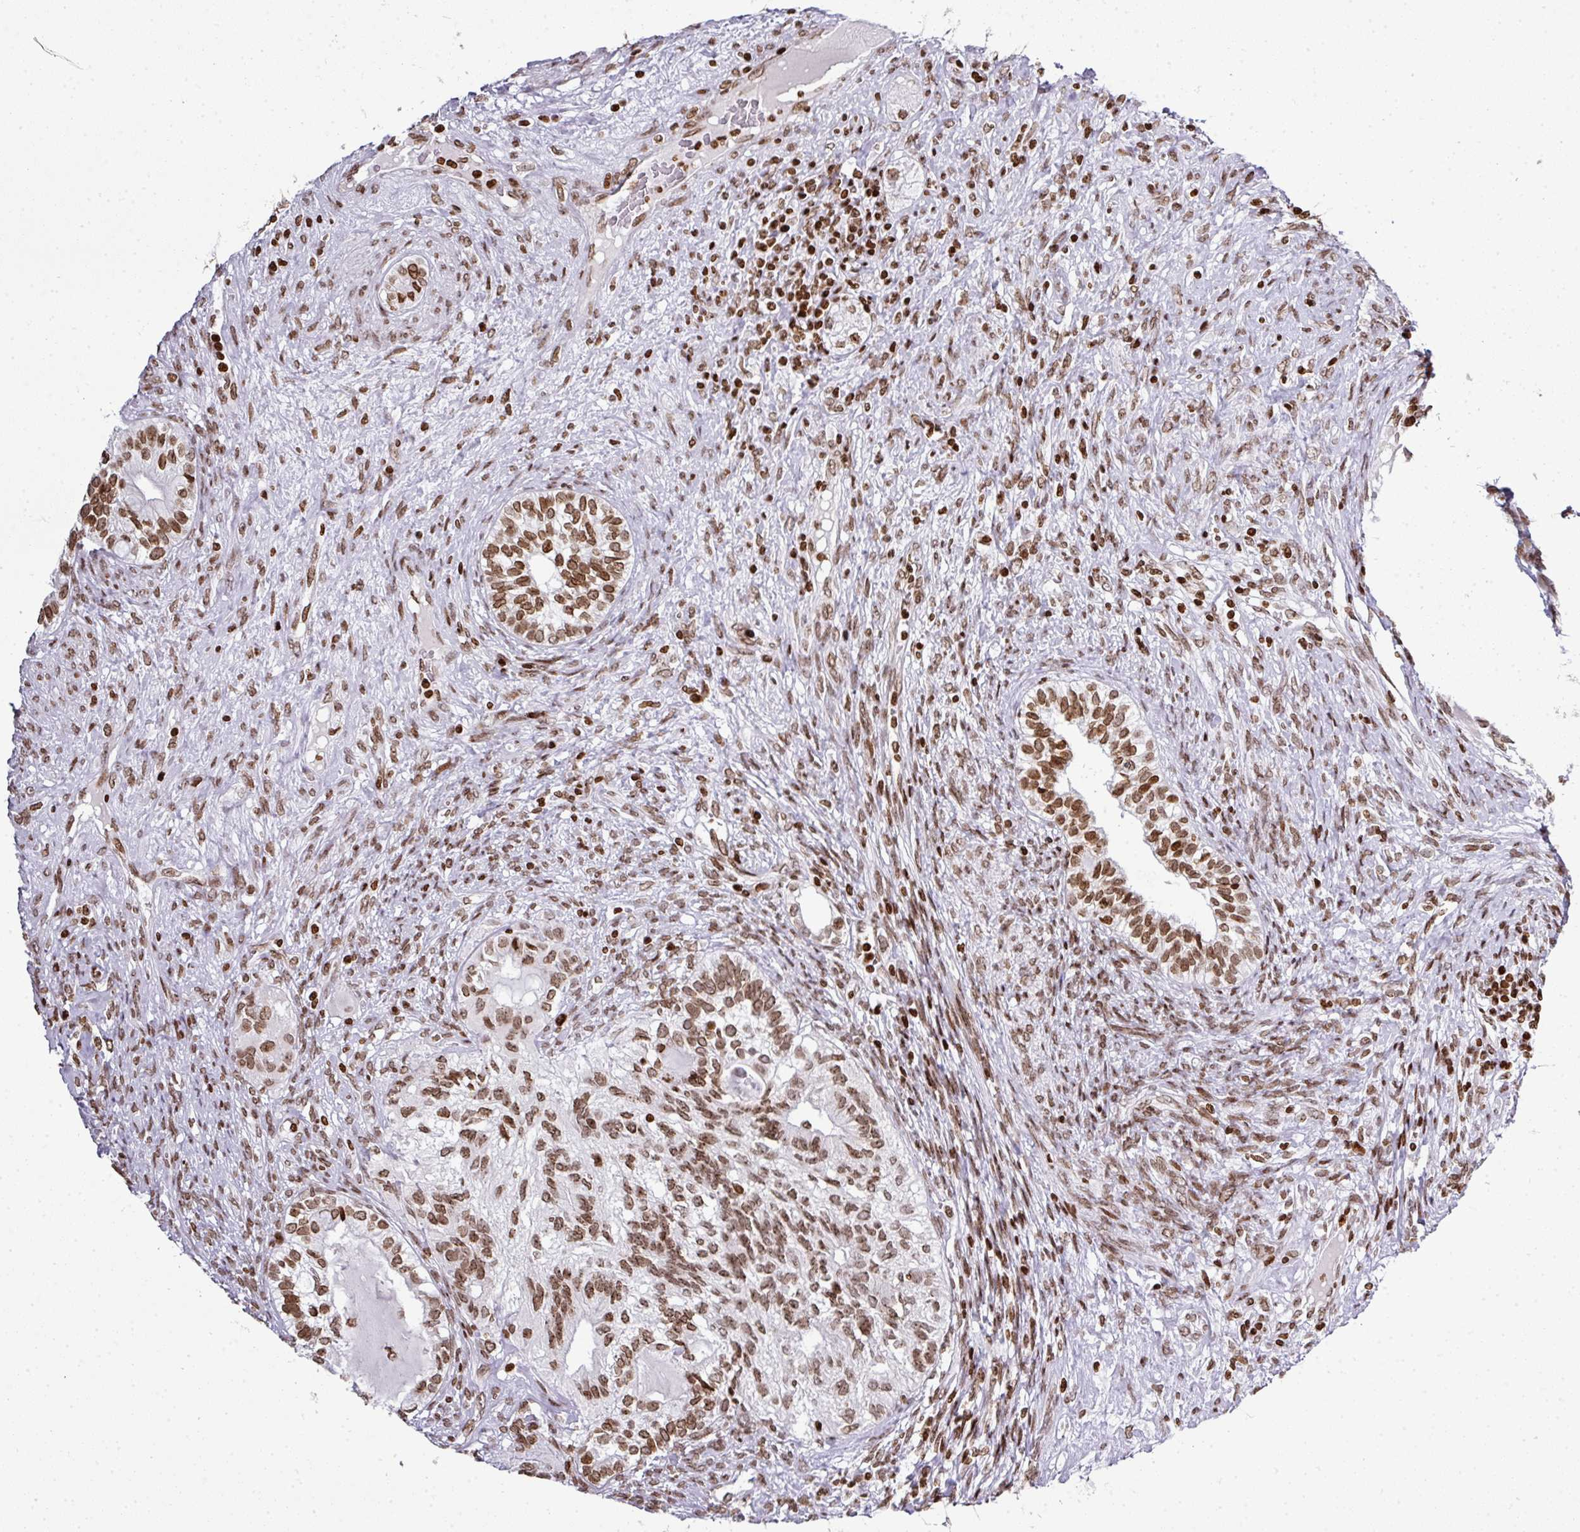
{"staining": {"intensity": "moderate", "quantity": ">75%", "location": "nuclear"}, "tissue": "testis cancer", "cell_type": "Tumor cells", "image_type": "cancer", "snomed": [{"axis": "morphology", "description": "Seminoma, NOS"}, {"axis": "morphology", "description": "Carcinoma, Embryonal, NOS"}, {"axis": "topography", "description": "Testis"}], "caption": "Immunohistochemistry of seminoma (testis) shows medium levels of moderate nuclear positivity in about >75% of tumor cells.", "gene": "RASL11A", "patient": {"sex": "male", "age": 41}}